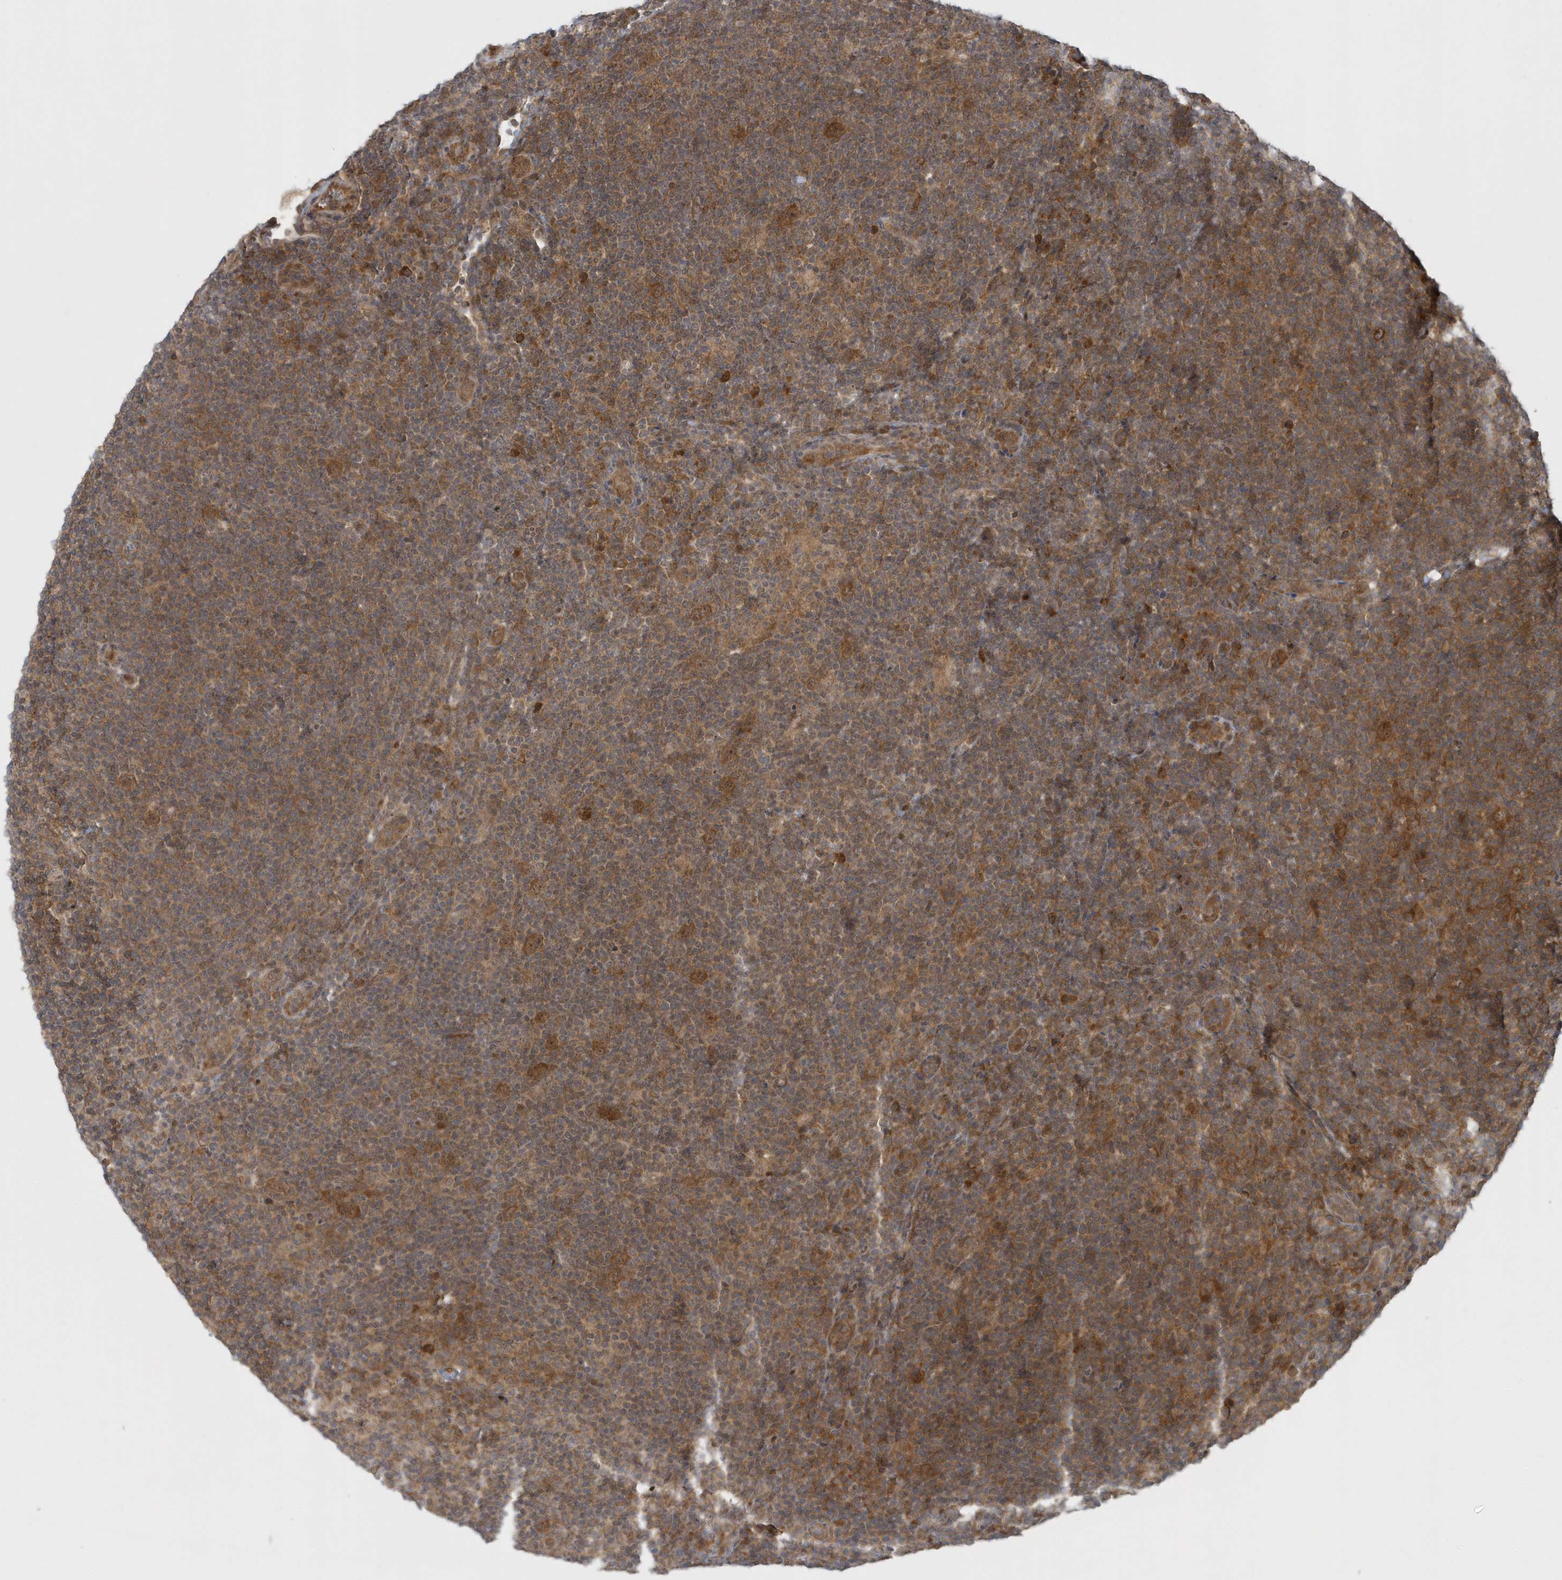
{"staining": {"intensity": "strong", "quantity": ">75%", "location": "cytoplasmic/membranous"}, "tissue": "lymphoma", "cell_type": "Tumor cells", "image_type": "cancer", "snomed": [{"axis": "morphology", "description": "Hodgkin's disease, NOS"}, {"axis": "topography", "description": "Lymph node"}], "caption": "A brown stain highlights strong cytoplasmic/membranous staining of a protein in human Hodgkin's disease tumor cells.", "gene": "ATG4A", "patient": {"sex": "female", "age": 57}}